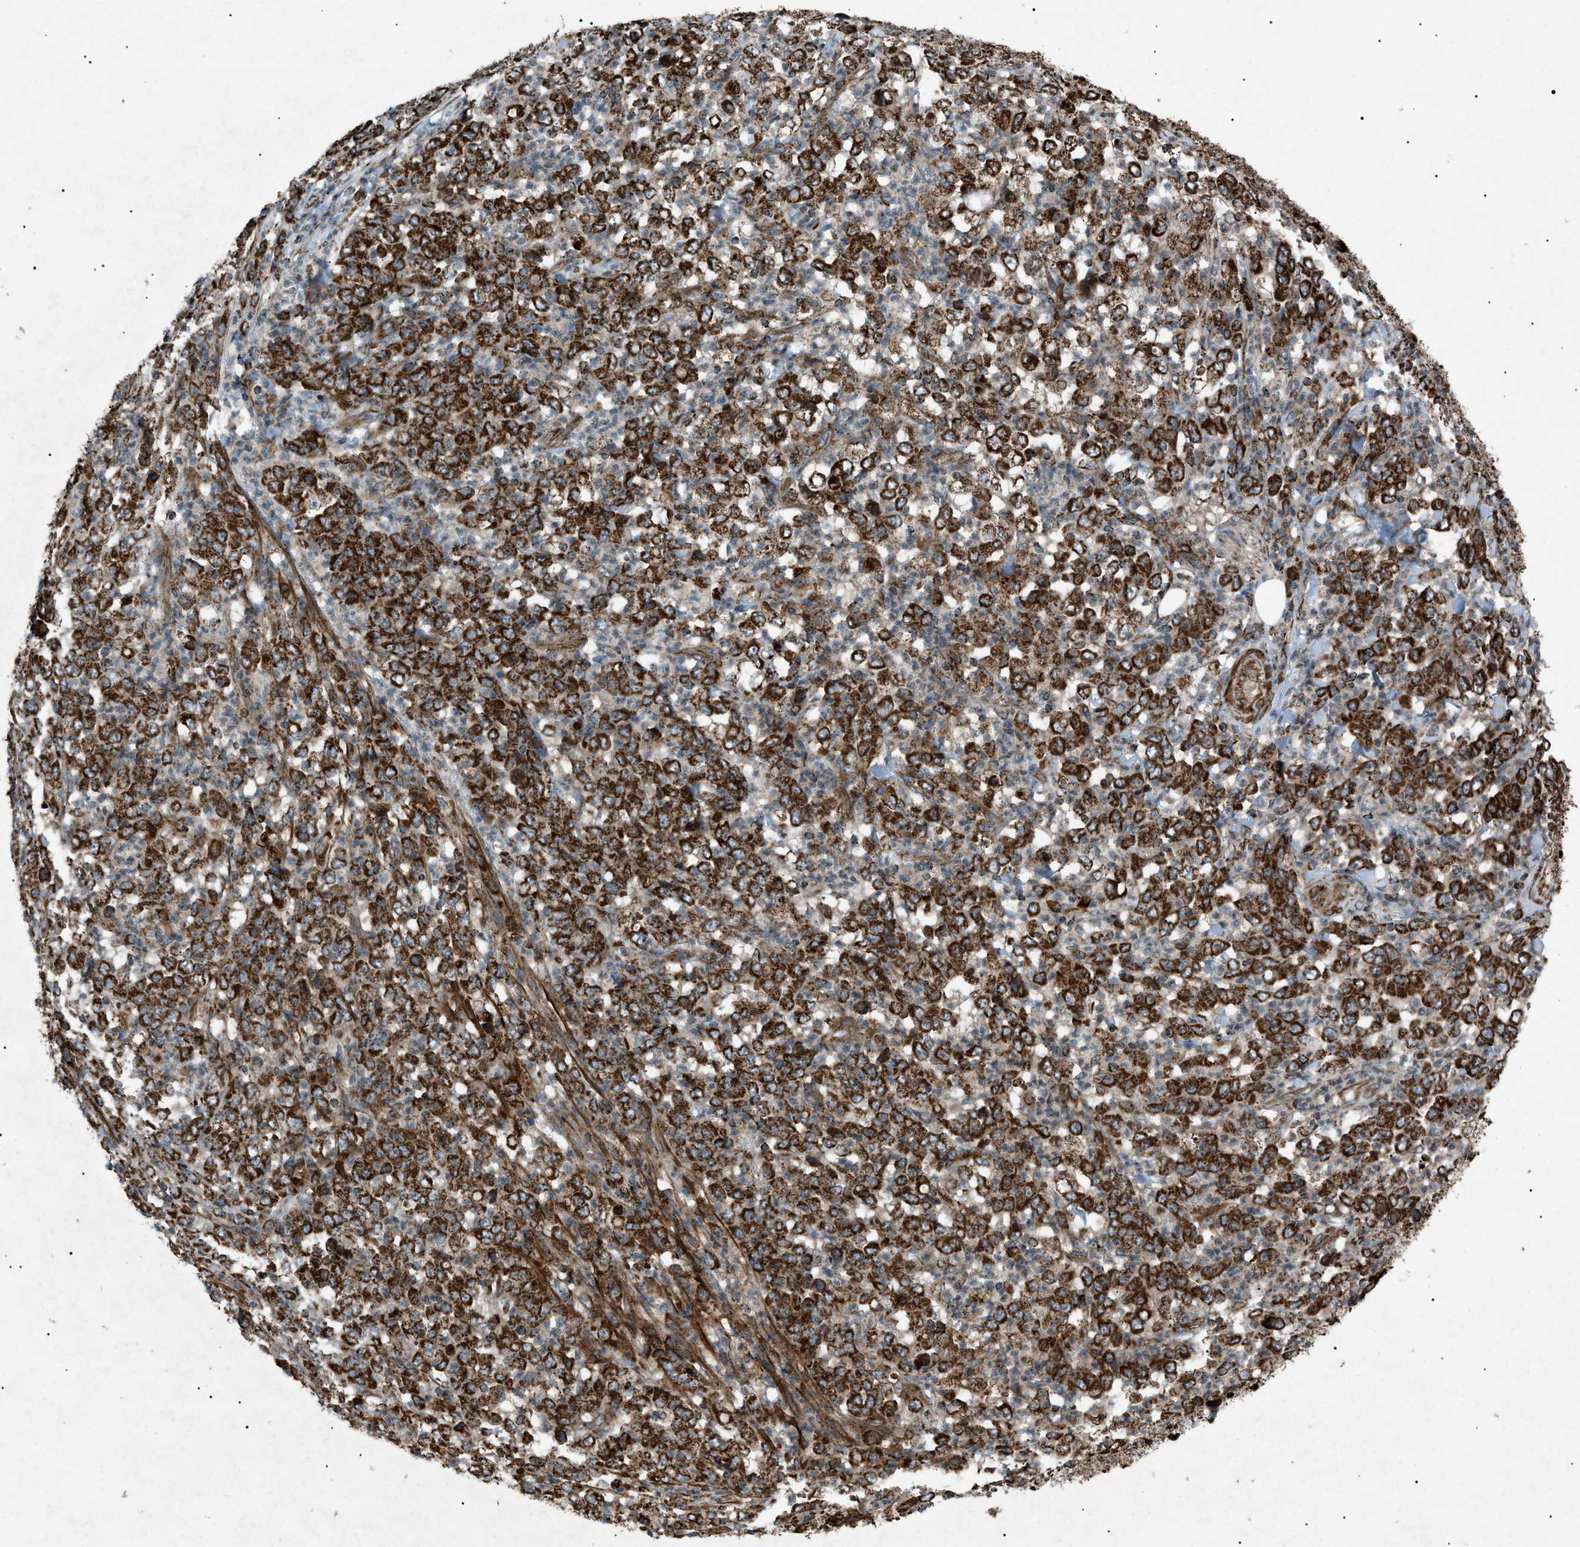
{"staining": {"intensity": "strong", "quantity": ">75%", "location": "cytoplasmic/membranous"}, "tissue": "stomach cancer", "cell_type": "Tumor cells", "image_type": "cancer", "snomed": [{"axis": "morphology", "description": "Adenocarcinoma, NOS"}, {"axis": "topography", "description": "Stomach, lower"}], "caption": "DAB immunohistochemical staining of adenocarcinoma (stomach) exhibits strong cytoplasmic/membranous protein staining in approximately >75% of tumor cells.", "gene": "C1GALT1C1", "patient": {"sex": "female", "age": 71}}